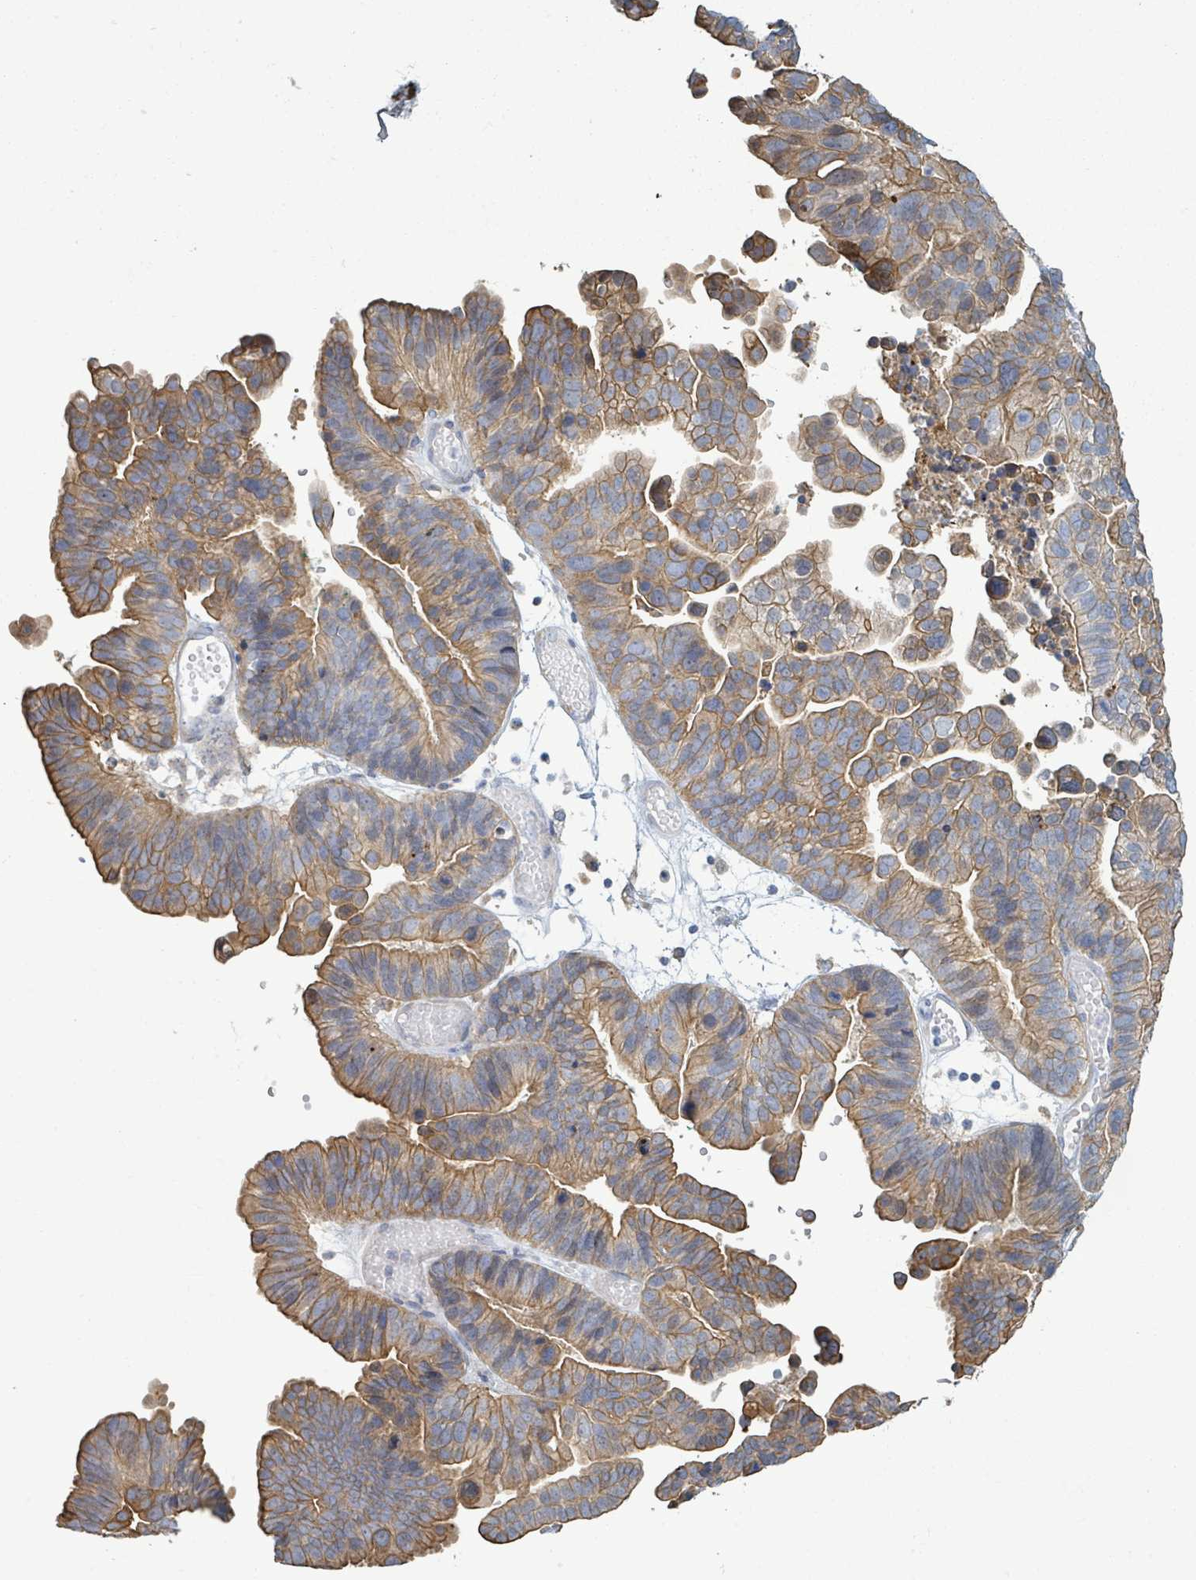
{"staining": {"intensity": "moderate", "quantity": ">75%", "location": "cytoplasmic/membranous"}, "tissue": "ovarian cancer", "cell_type": "Tumor cells", "image_type": "cancer", "snomed": [{"axis": "morphology", "description": "Cystadenocarcinoma, serous, NOS"}, {"axis": "topography", "description": "Ovary"}], "caption": "Immunohistochemical staining of ovarian serous cystadenocarcinoma exhibits medium levels of moderate cytoplasmic/membranous expression in about >75% of tumor cells.", "gene": "COL13A1", "patient": {"sex": "female", "age": 56}}